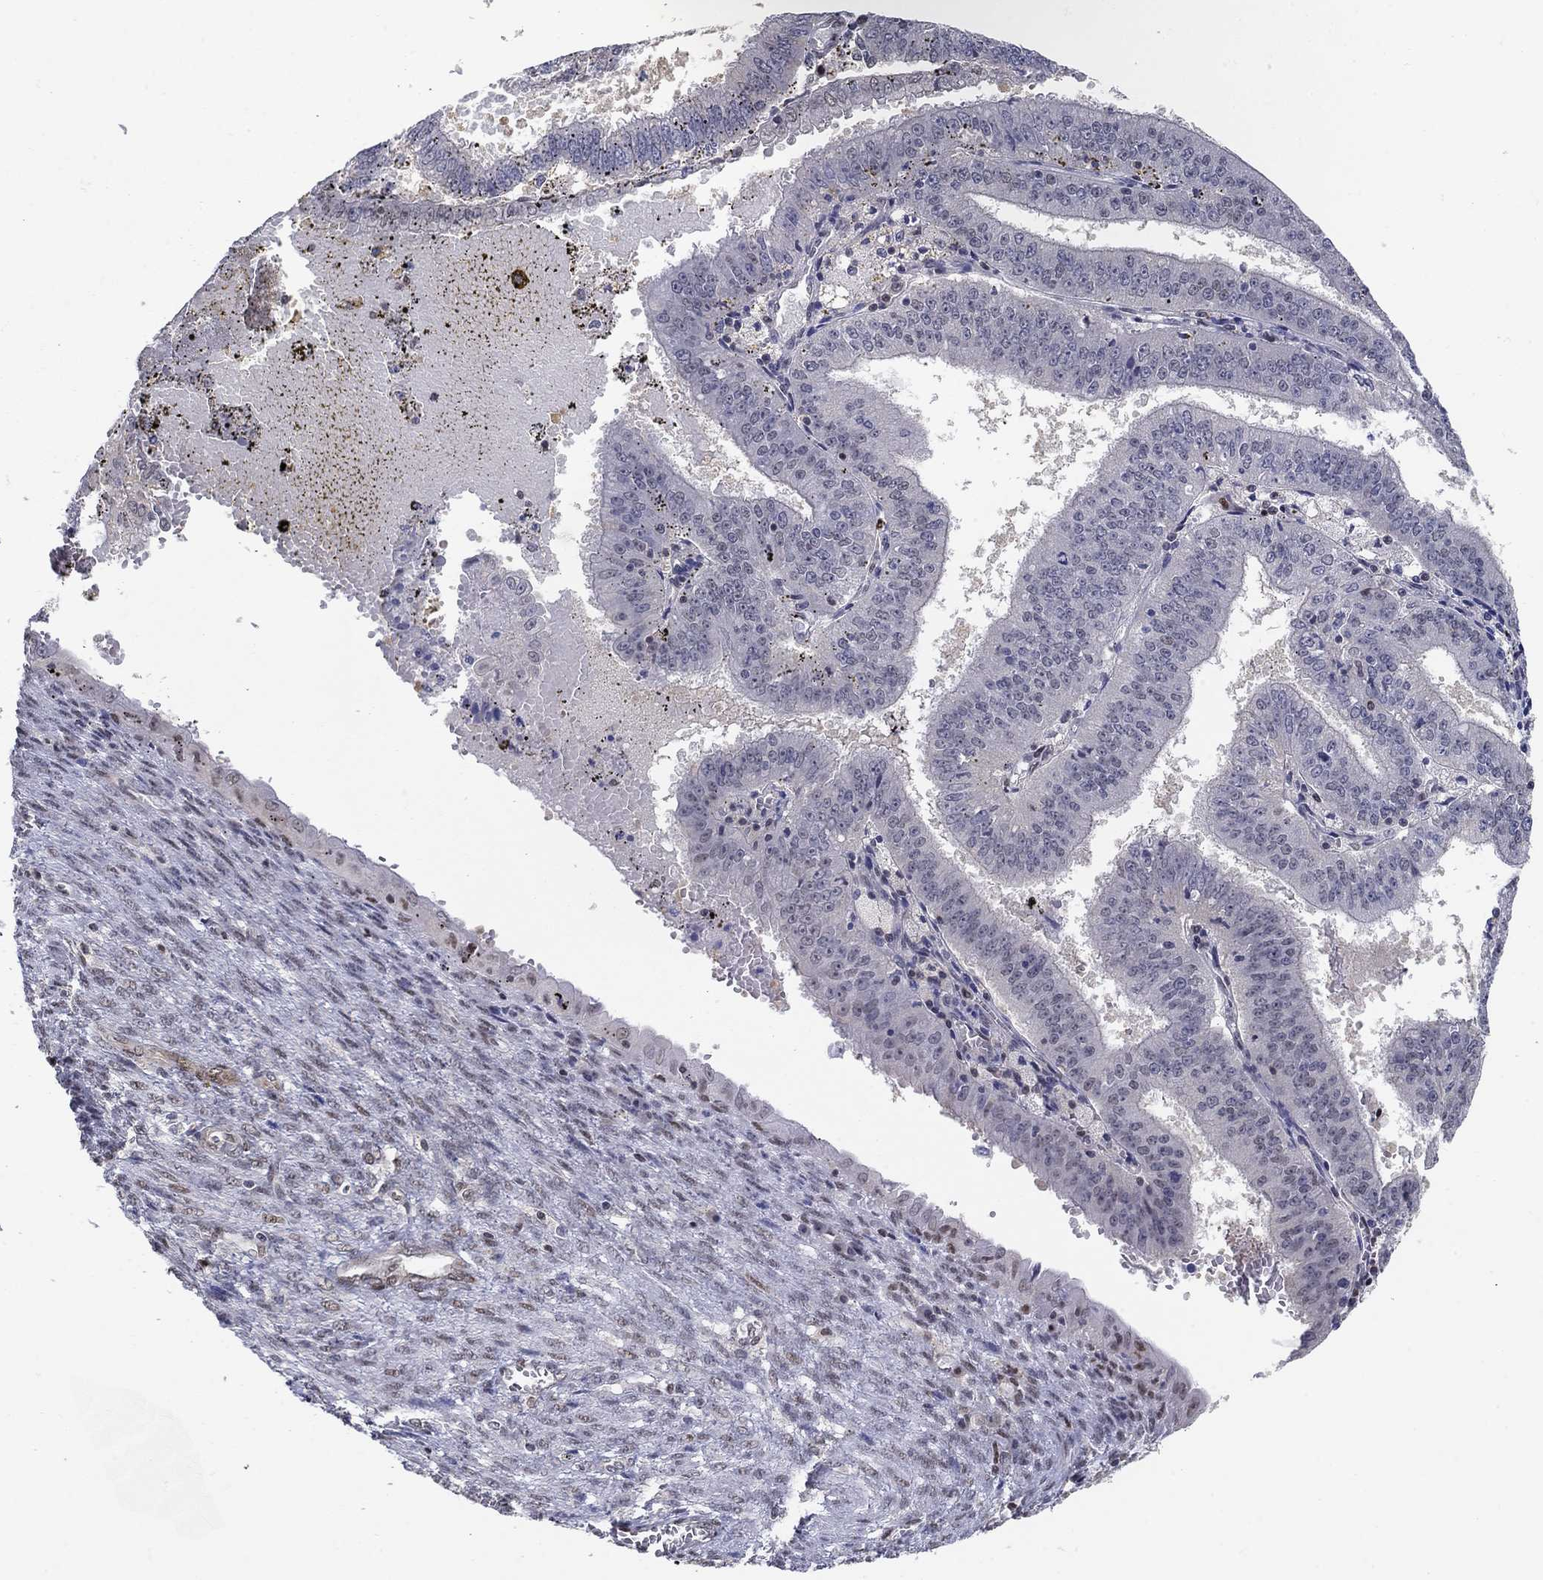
{"staining": {"intensity": "negative", "quantity": "none", "location": "none"}, "tissue": "endometrial cancer", "cell_type": "Tumor cells", "image_type": "cancer", "snomed": [{"axis": "morphology", "description": "Adenocarcinoma, NOS"}, {"axis": "topography", "description": "Endometrium"}], "caption": "This is an IHC photomicrograph of endometrial cancer. There is no expression in tumor cells.", "gene": "CENPE", "patient": {"sex": "female", "age": 66}}